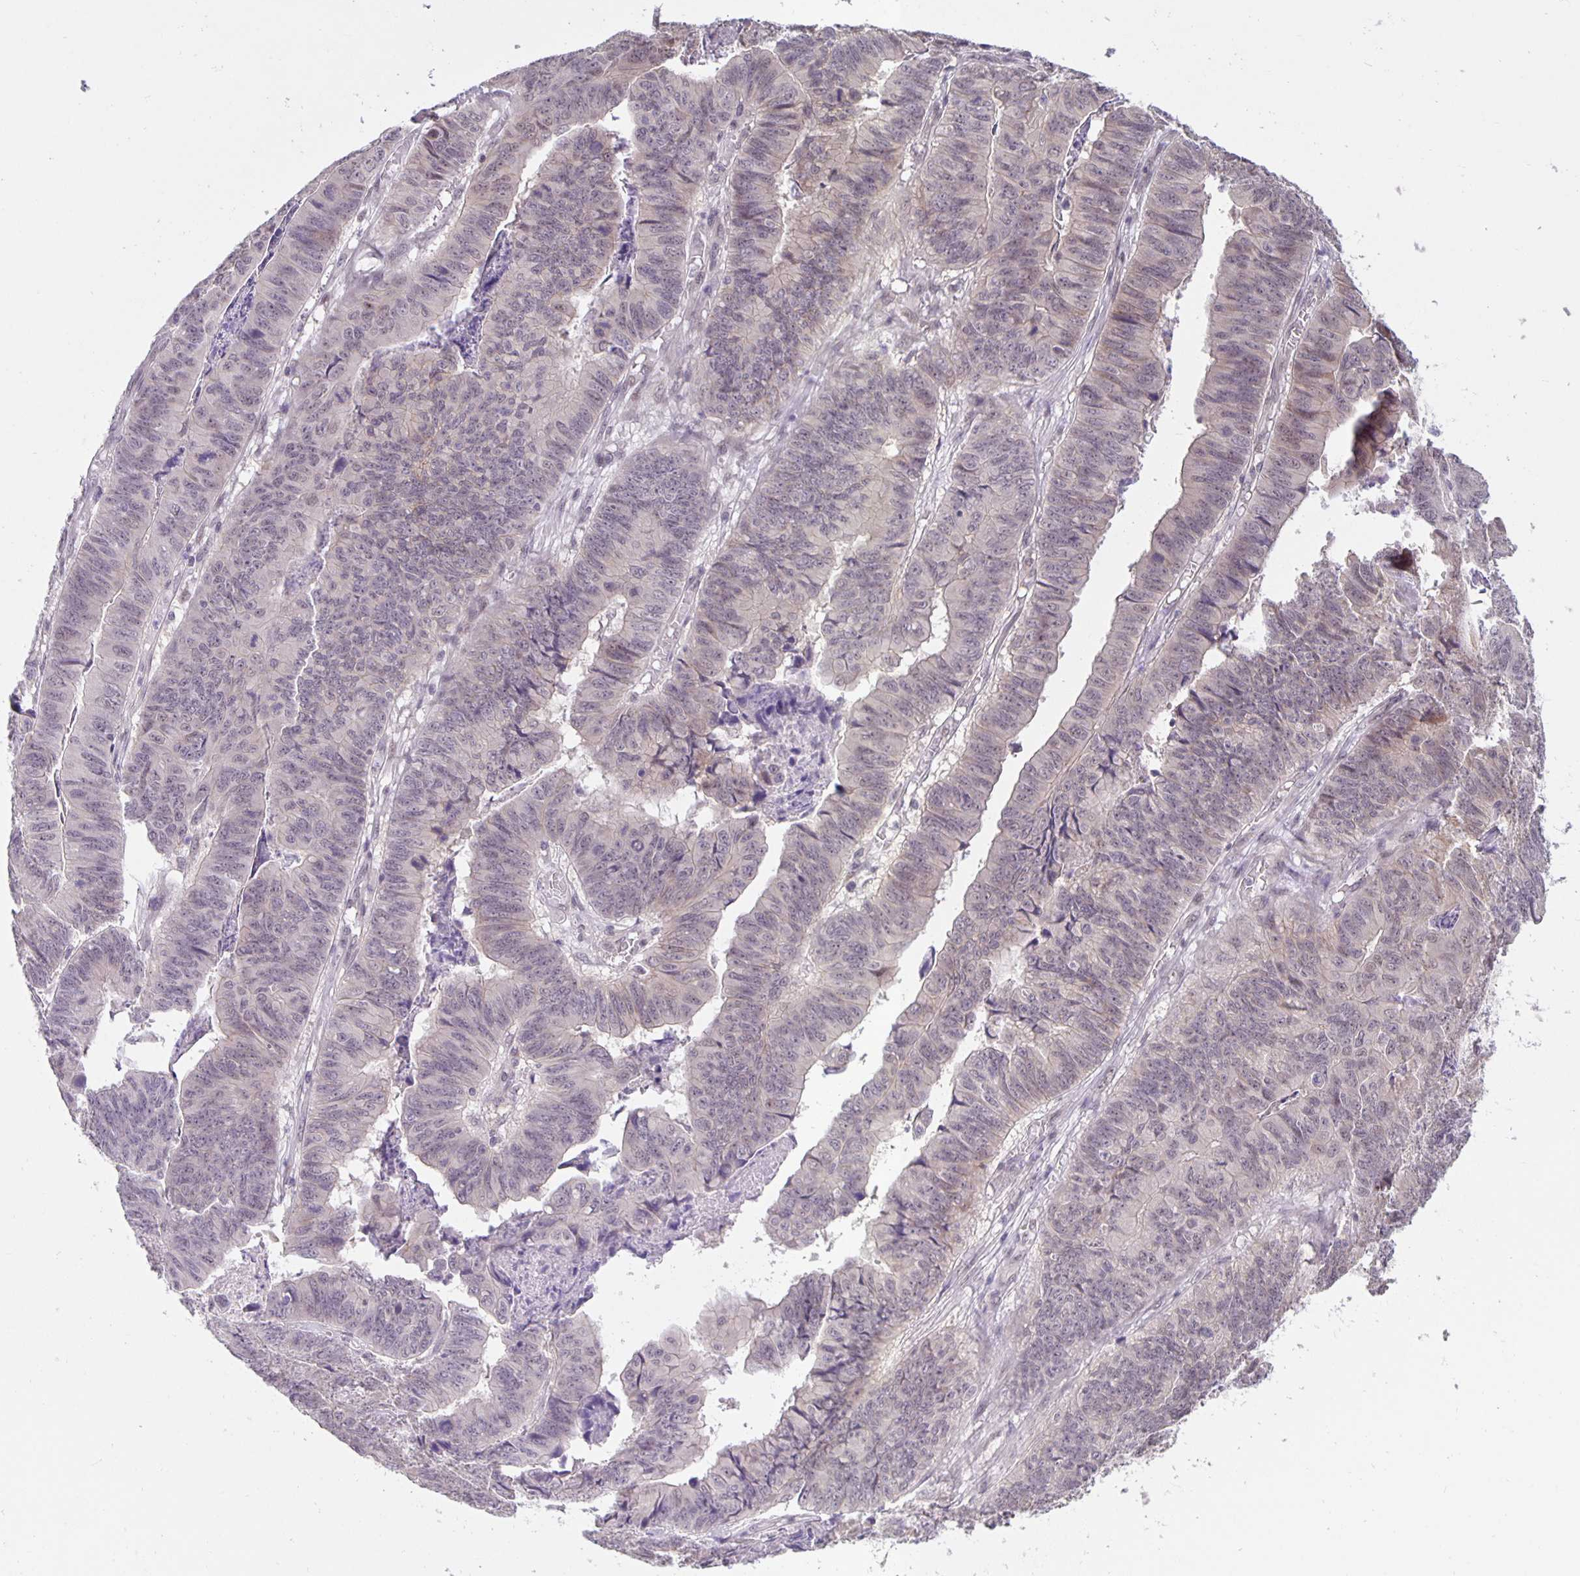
{"staining": {"intensity": "negative", "quantity": "none", "location": "none"}, "tissue": "stomach cancer", "cell_type": "Tumor cells", "image_type": "cancer", "snomed": [{"axis": "morphology", "description": "Adenocarcinoma, NOS"}, {"axis": "topography", "description": "Stomach, lower"}], "caption": "A high-resolution micrograph shows immunohistochemistry staining of stomach cancer (adenocarcinoma), which reveals no significant positivity in tumor cells. (DAB (3,3'-diaminobenzidine) immunohistochemistry (IHC), high magnification).", "gene": "ARVCF", "patient": {"sex": "male", "age": 77}}